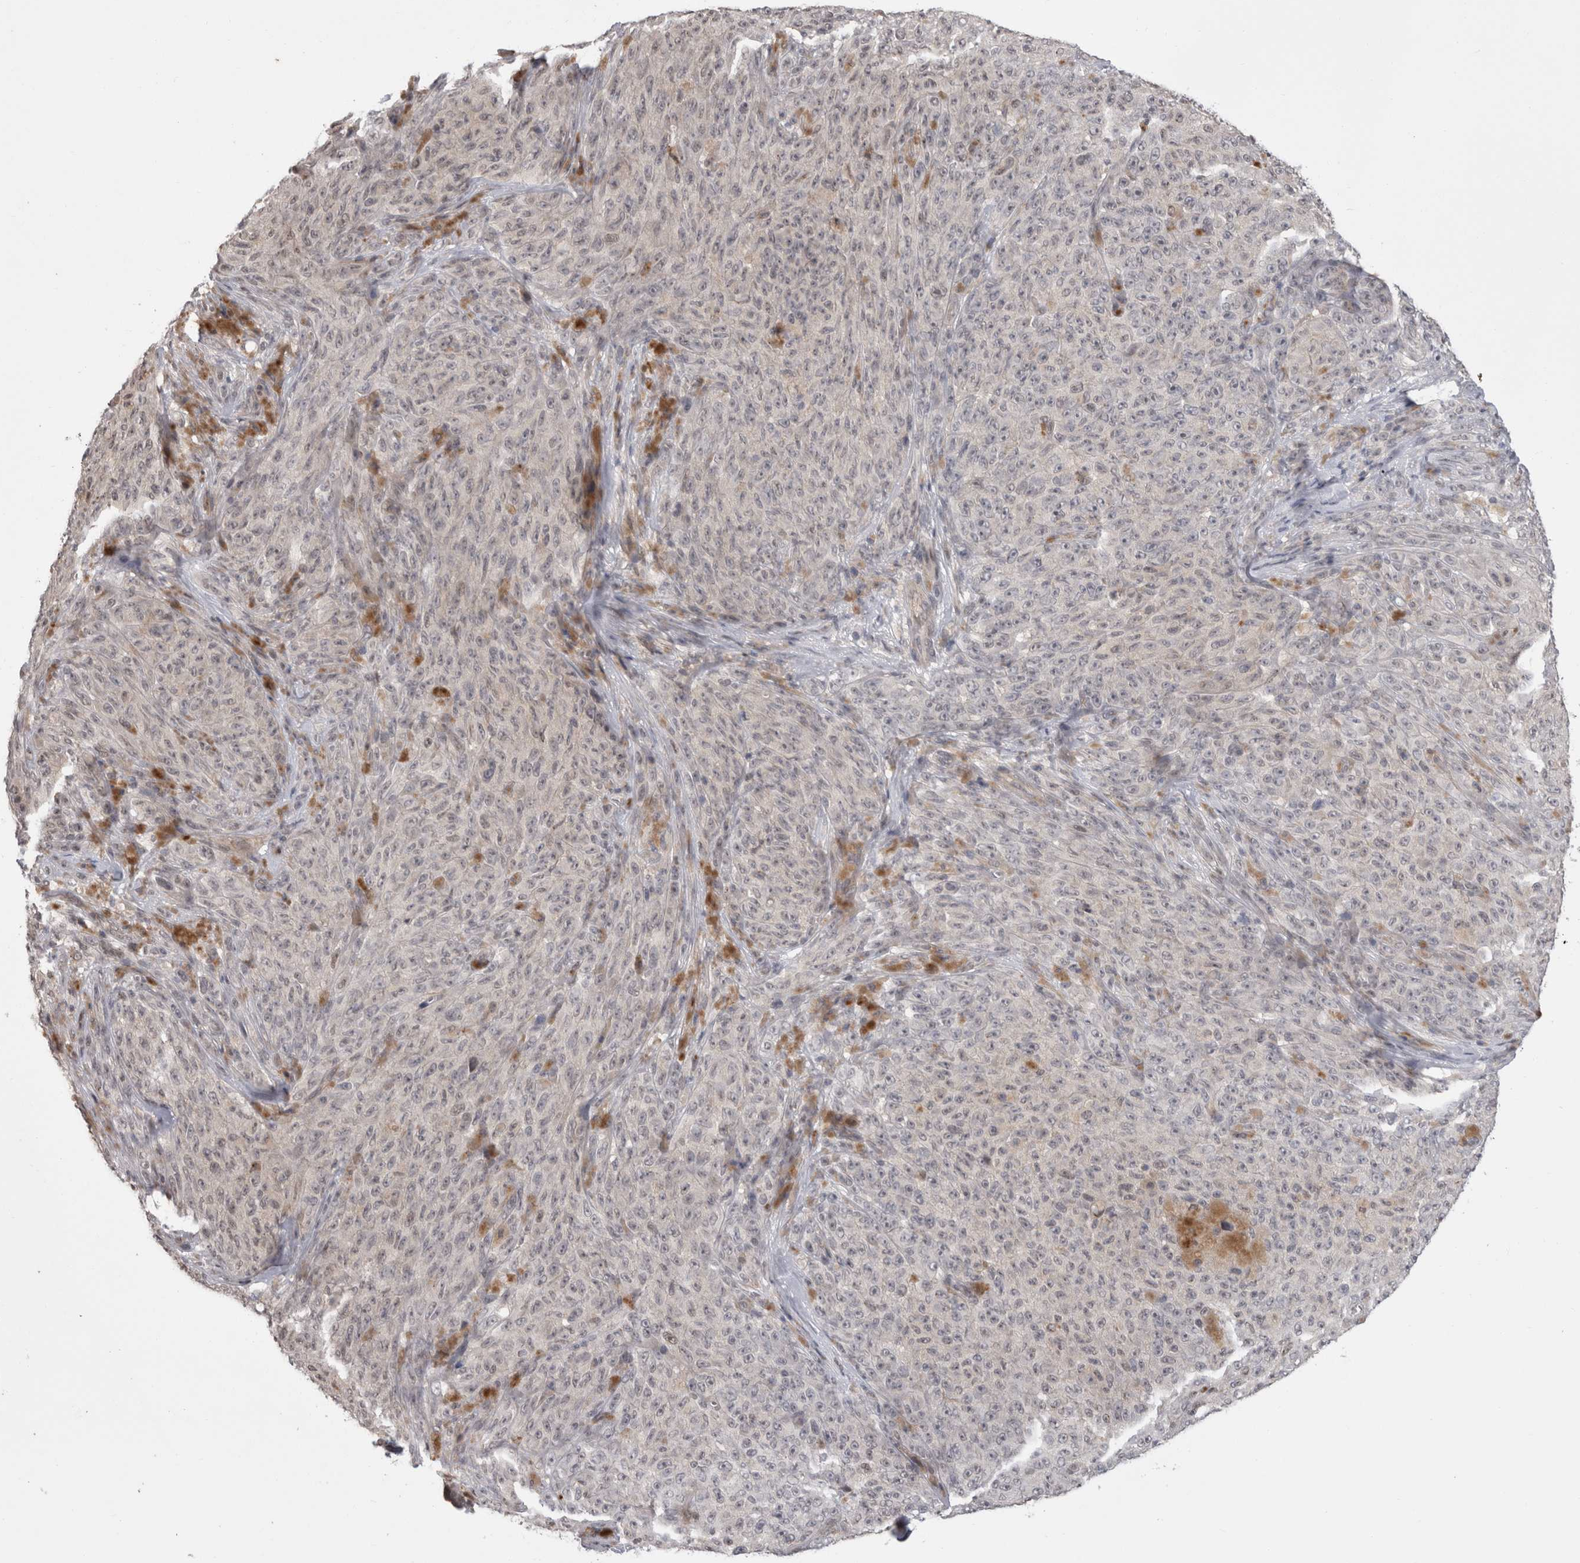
{"staining": {"intensity": "negative", "quantity": "none", "location": "none"}, "tissue": "melanoma", "cell_type": "Tumor cells", "image_type": "cancer", "snomed": [{"axis": "morphology", "description": "Malignant melanoma, NOS"}, {"axis": "topography", "description": "Skin"}], "caption": "Micrograph shows no protein positivity in tumor cells of melanoma tissue.", "gene": "MTBP", "patient": {"sex": "female", "age": 82}}